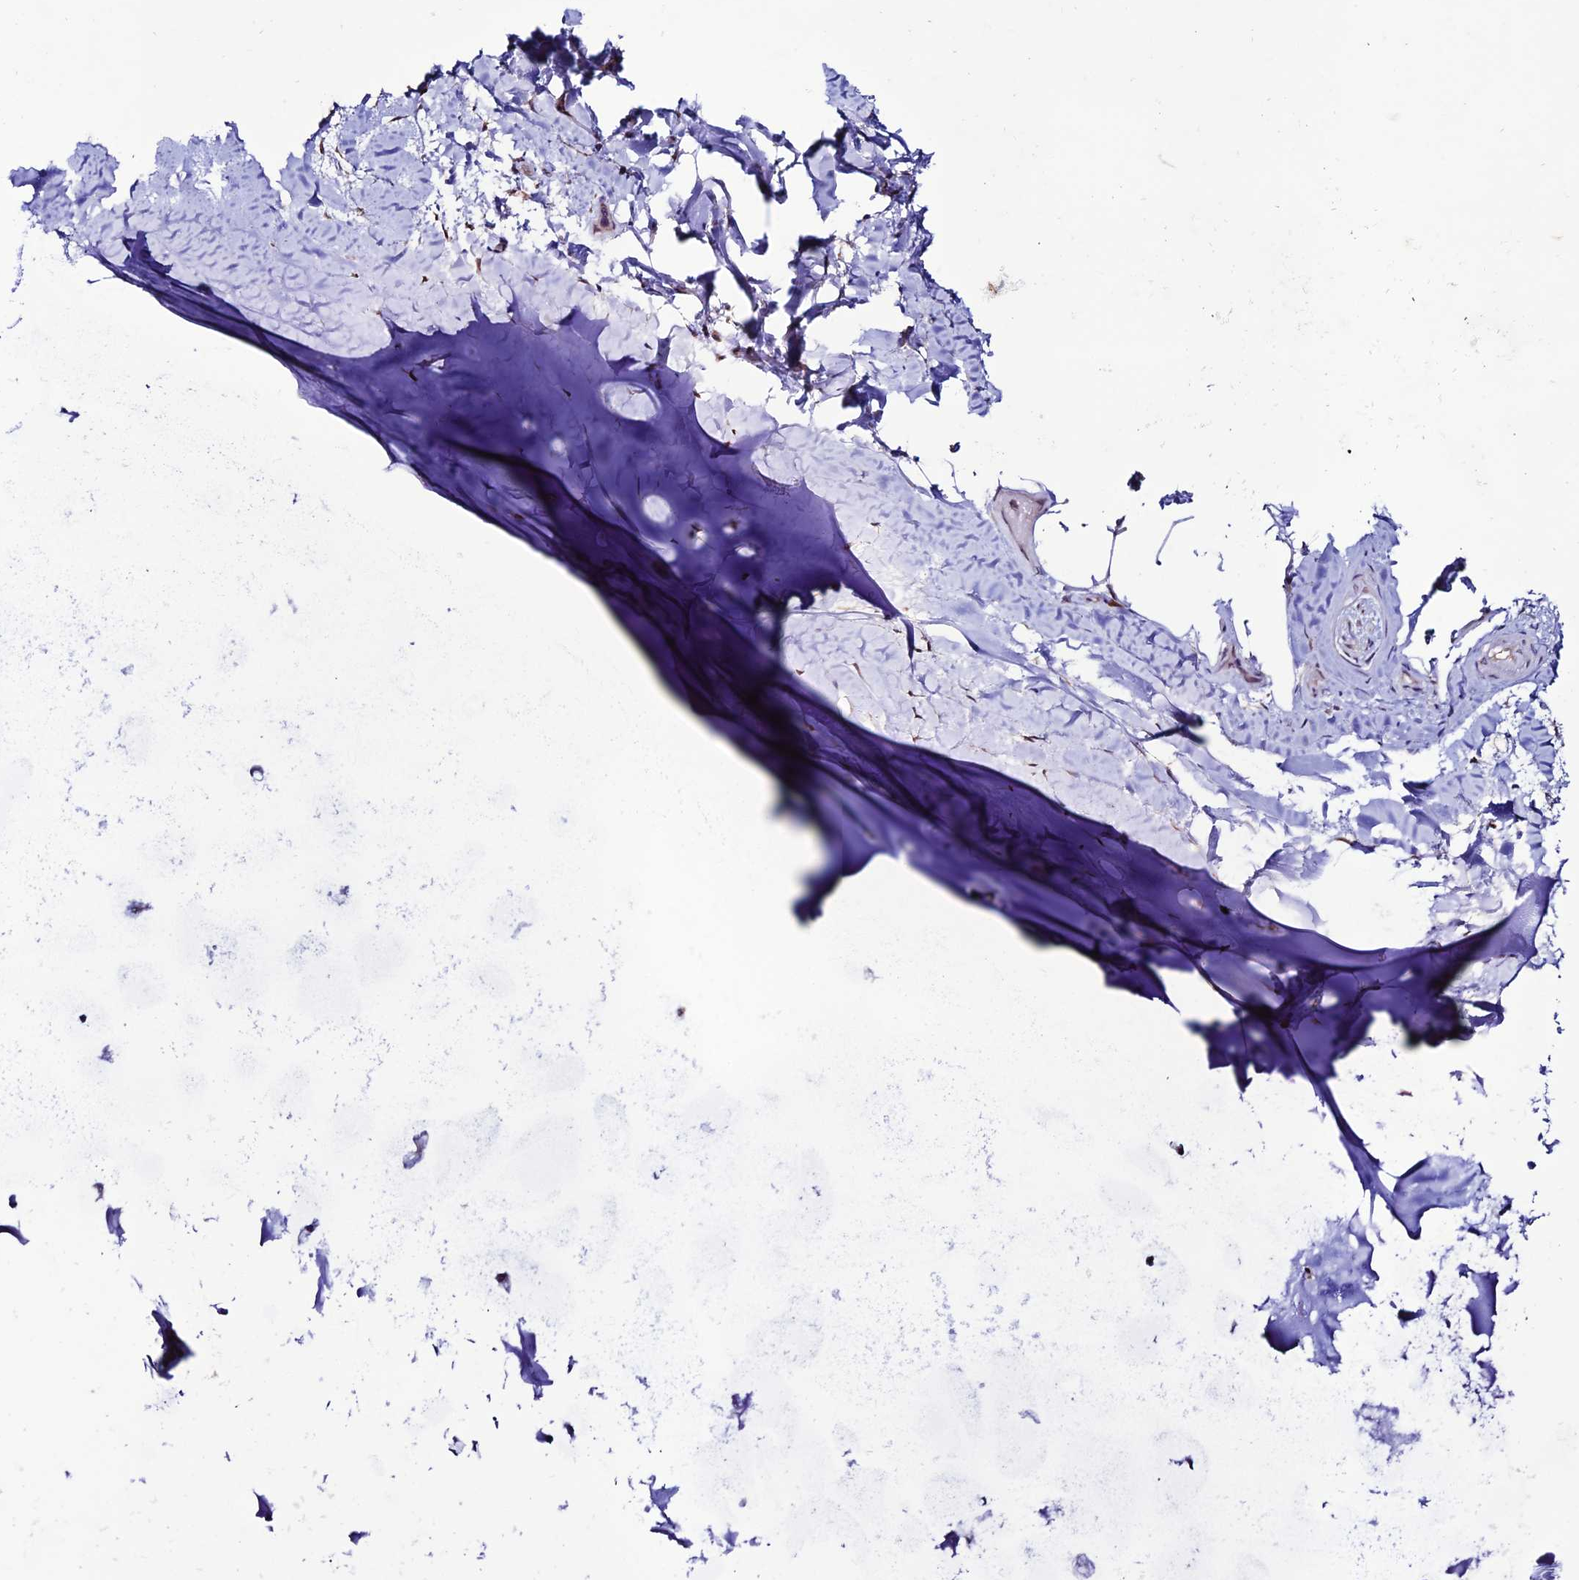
{"staining": {"intensity": "negative", "quantity": "none", "location": "none"}, "tissue": "adipose tissue", "cell_type": "Adipocytes", "image_type": "normal", "snomed": [{"axis": "morphology", "description": "Normal tissue, NOS"}, {"axis": "topography", "description": "Lymph node"}, {"axis": "topography", "description": "Cartilage tissue"}, {"axis": "topography", "description": "Bronchus"}], "caption": "This micrograph is of benign adipose tissue stained with immunohistochemistry (IHC) to label a protein in brown with the nuclei are counter-stained blue. There is no staining in adipocytes. Brightfield microscopy of IHC stained with DAB (brown) and hematoxylin (blue), captured at high magnification.", "gene": "FZD8", "patient": {"sex": "male", "age": 63}}